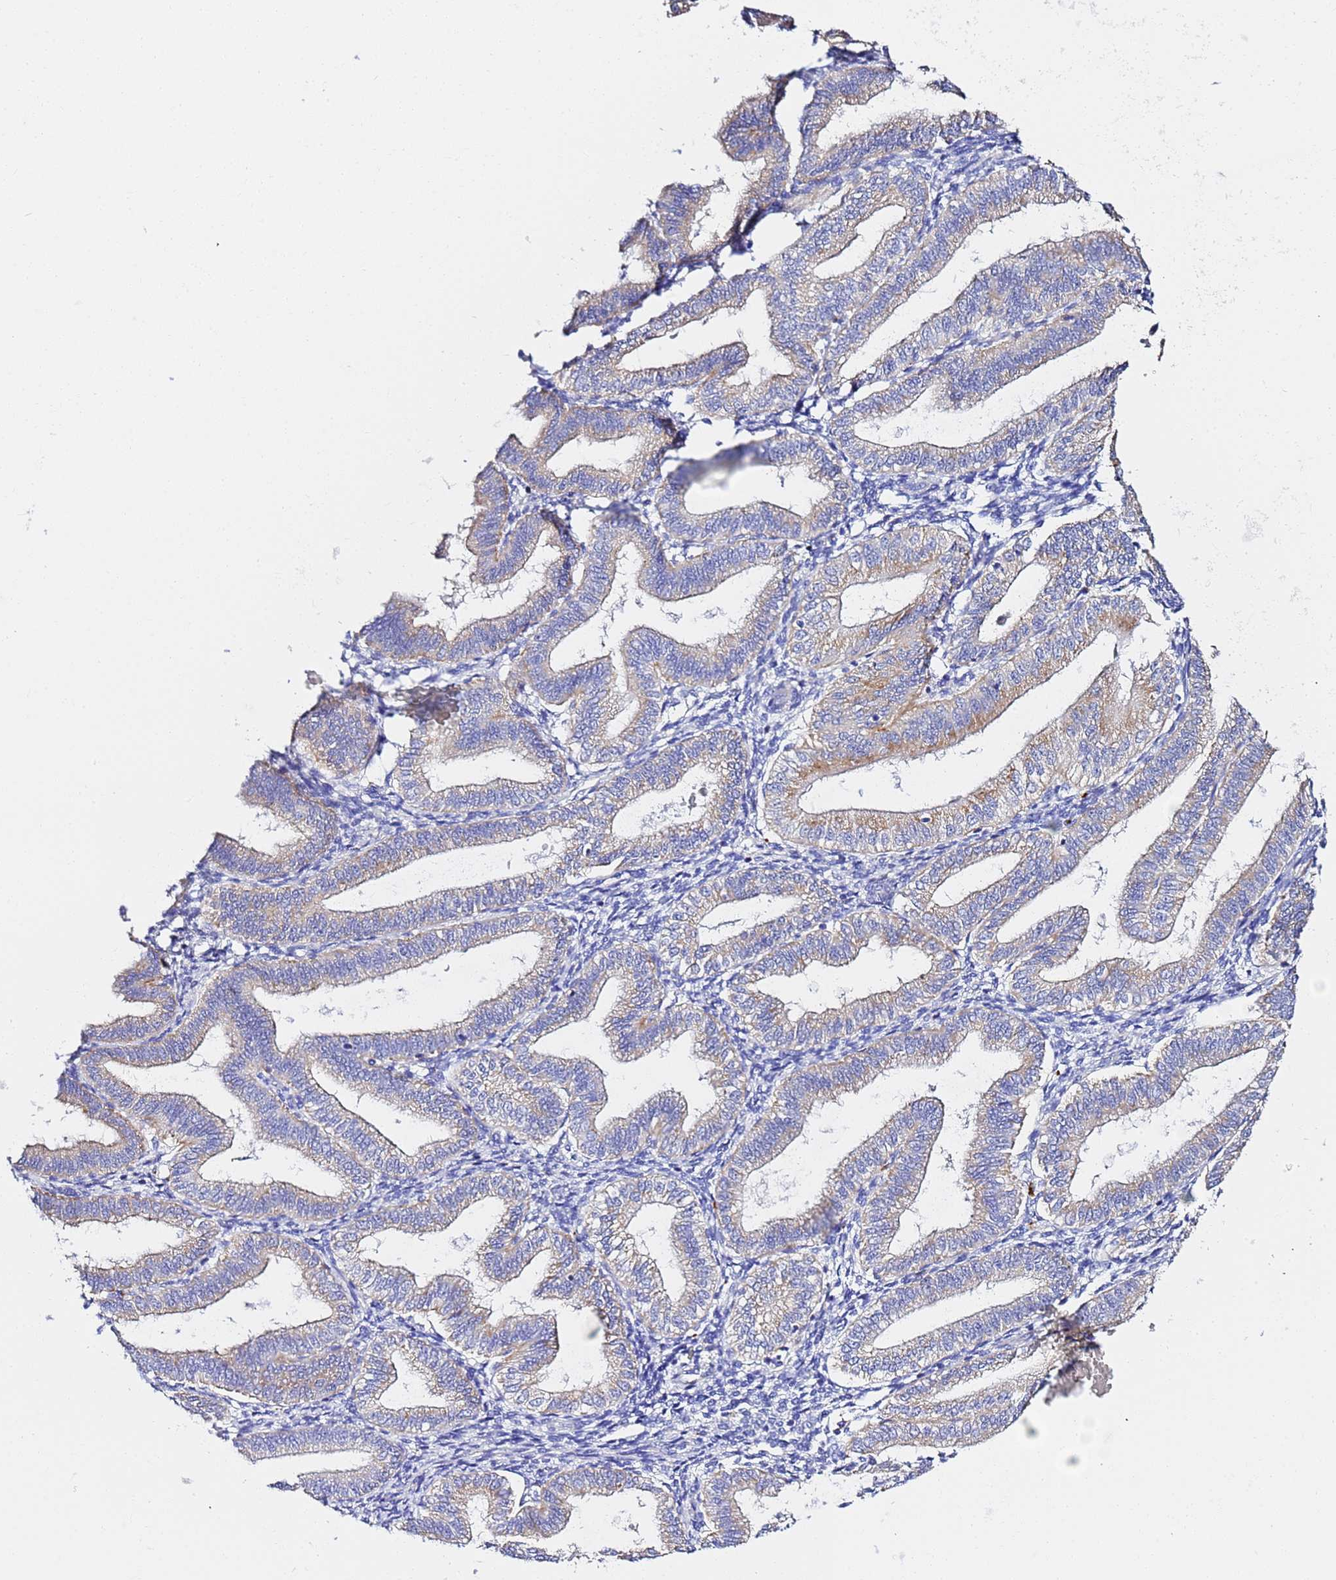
{"staining": {"intensity": "negative", "quantity": "none", "location": "none"}, "tissue": "endometrium", "cell_type": "Cells in endometrial stroma", "image_type": "normal", "snomed": [{"axis": "morphology", "description": "Normal tissue, NOS"}, {"axis": "topography", "description": "Endometrium"}], "caption": "A high-resolution histopathology image shows immunohistochemistry staining of normal endometrium, which displays no significant expression in cells in endometrial stroma. (Stains: DAB (3,3'-diaminobenzidine) immunohistochemistry (IHC) with hematoxylin counter stain, Microscopy: brightfield microscopy at high magnification).", "gene": "VTI1B", "patient": {"sex": "female", "age": 39}}